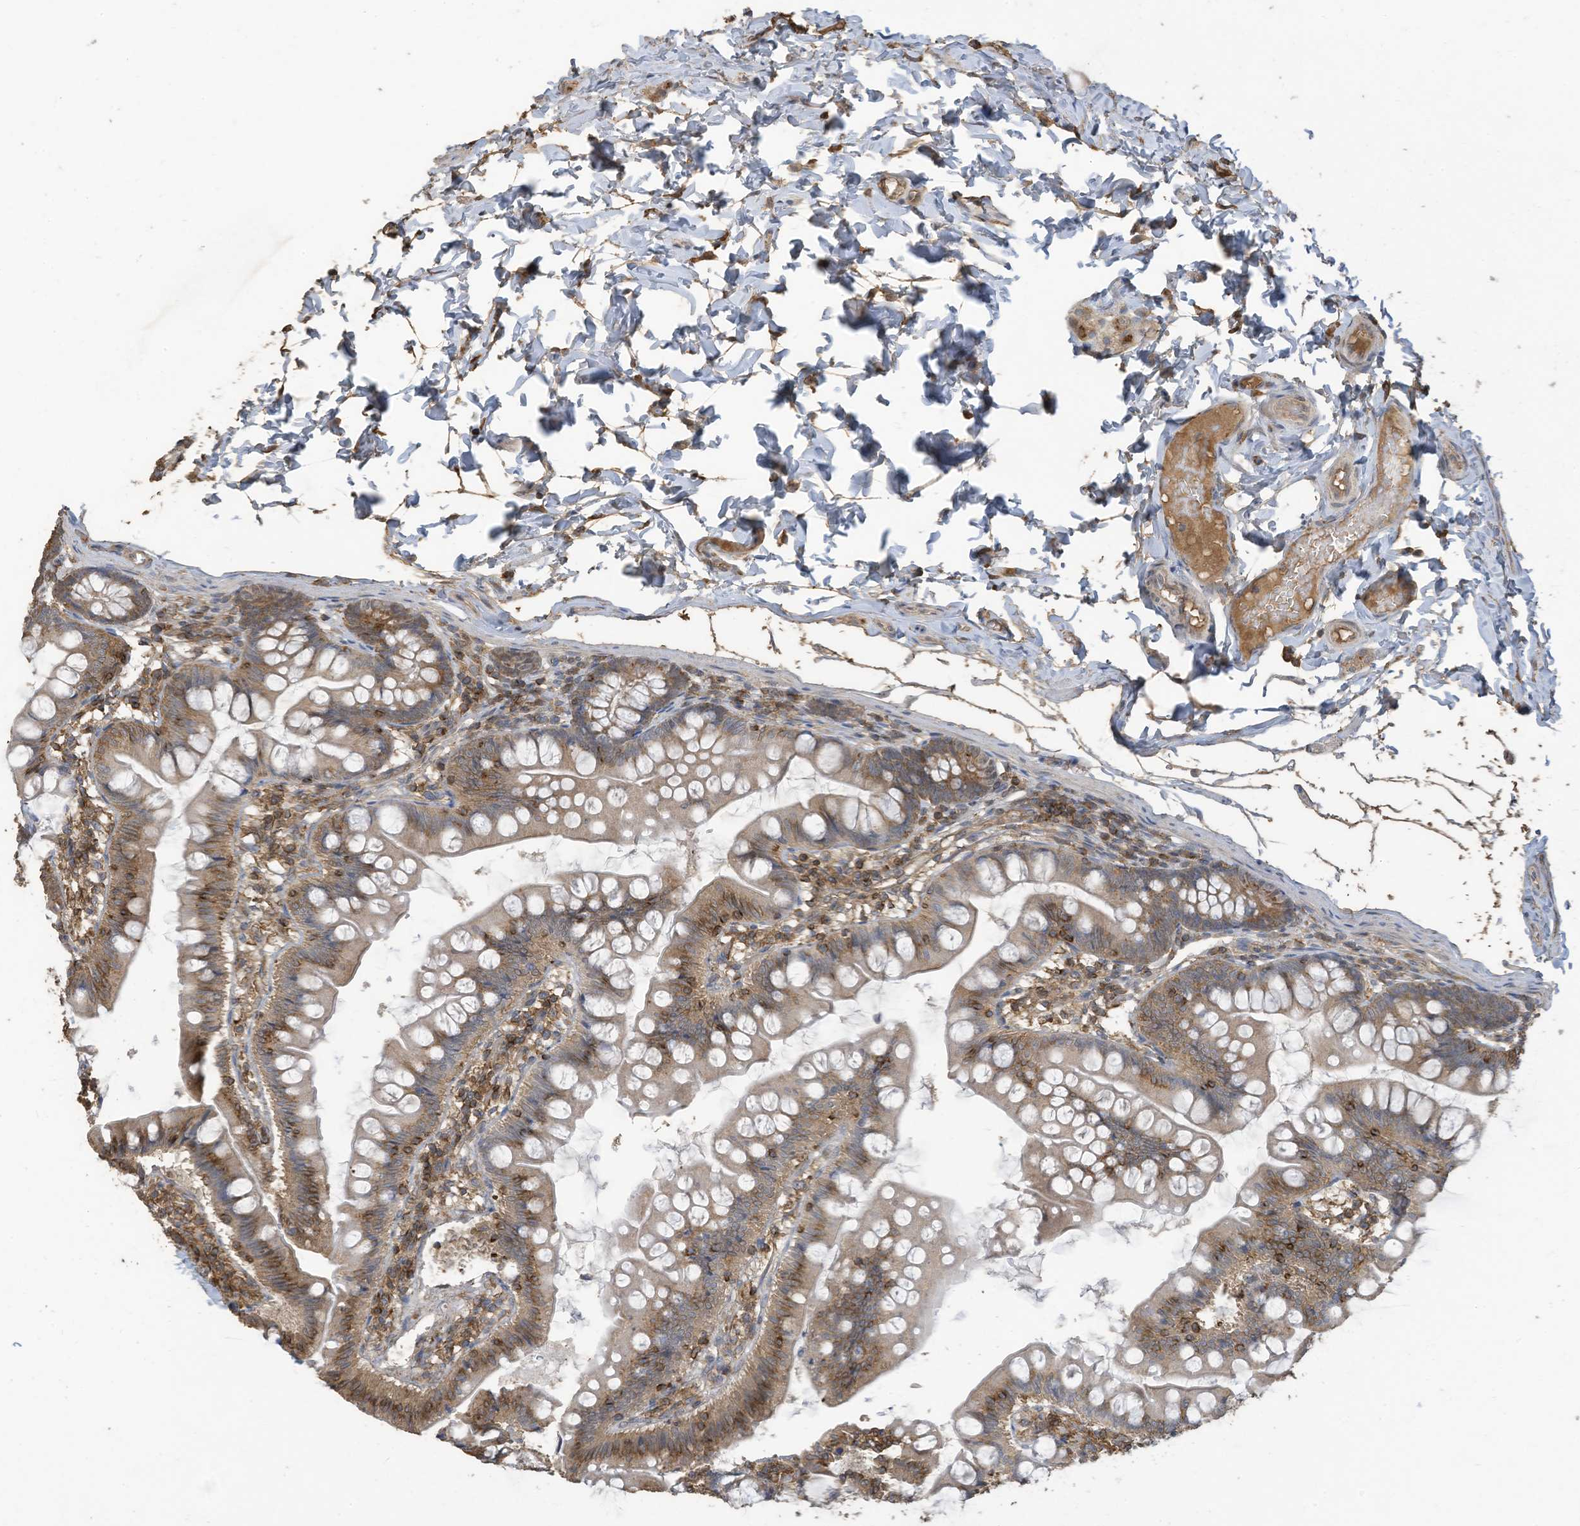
{"staining": {"intensity": "moderate", "quantity": "25%-75%", "location": "cytoplasmic/membranous"}, "tissue": "small intestine", "cell_type": "Glandular cells", "image_type": "normal", "snomed": [{"axis": "morphology", "description": "Normal tissue, NOS"}, {"axis": "topography", "description": "Small intestine"}], "caption": "Immunohistochemistry histopathology image of unremarkable small intestine: human small intestine stained using IHC displays medium levels of moderate protein expression localized specifically in the cytoplasmic/membranous of glandular cells, appearing as a cytoplasmic/membranous brown color.", "gene": "COX10", "patient": {"sex": "male", "age": 7}}